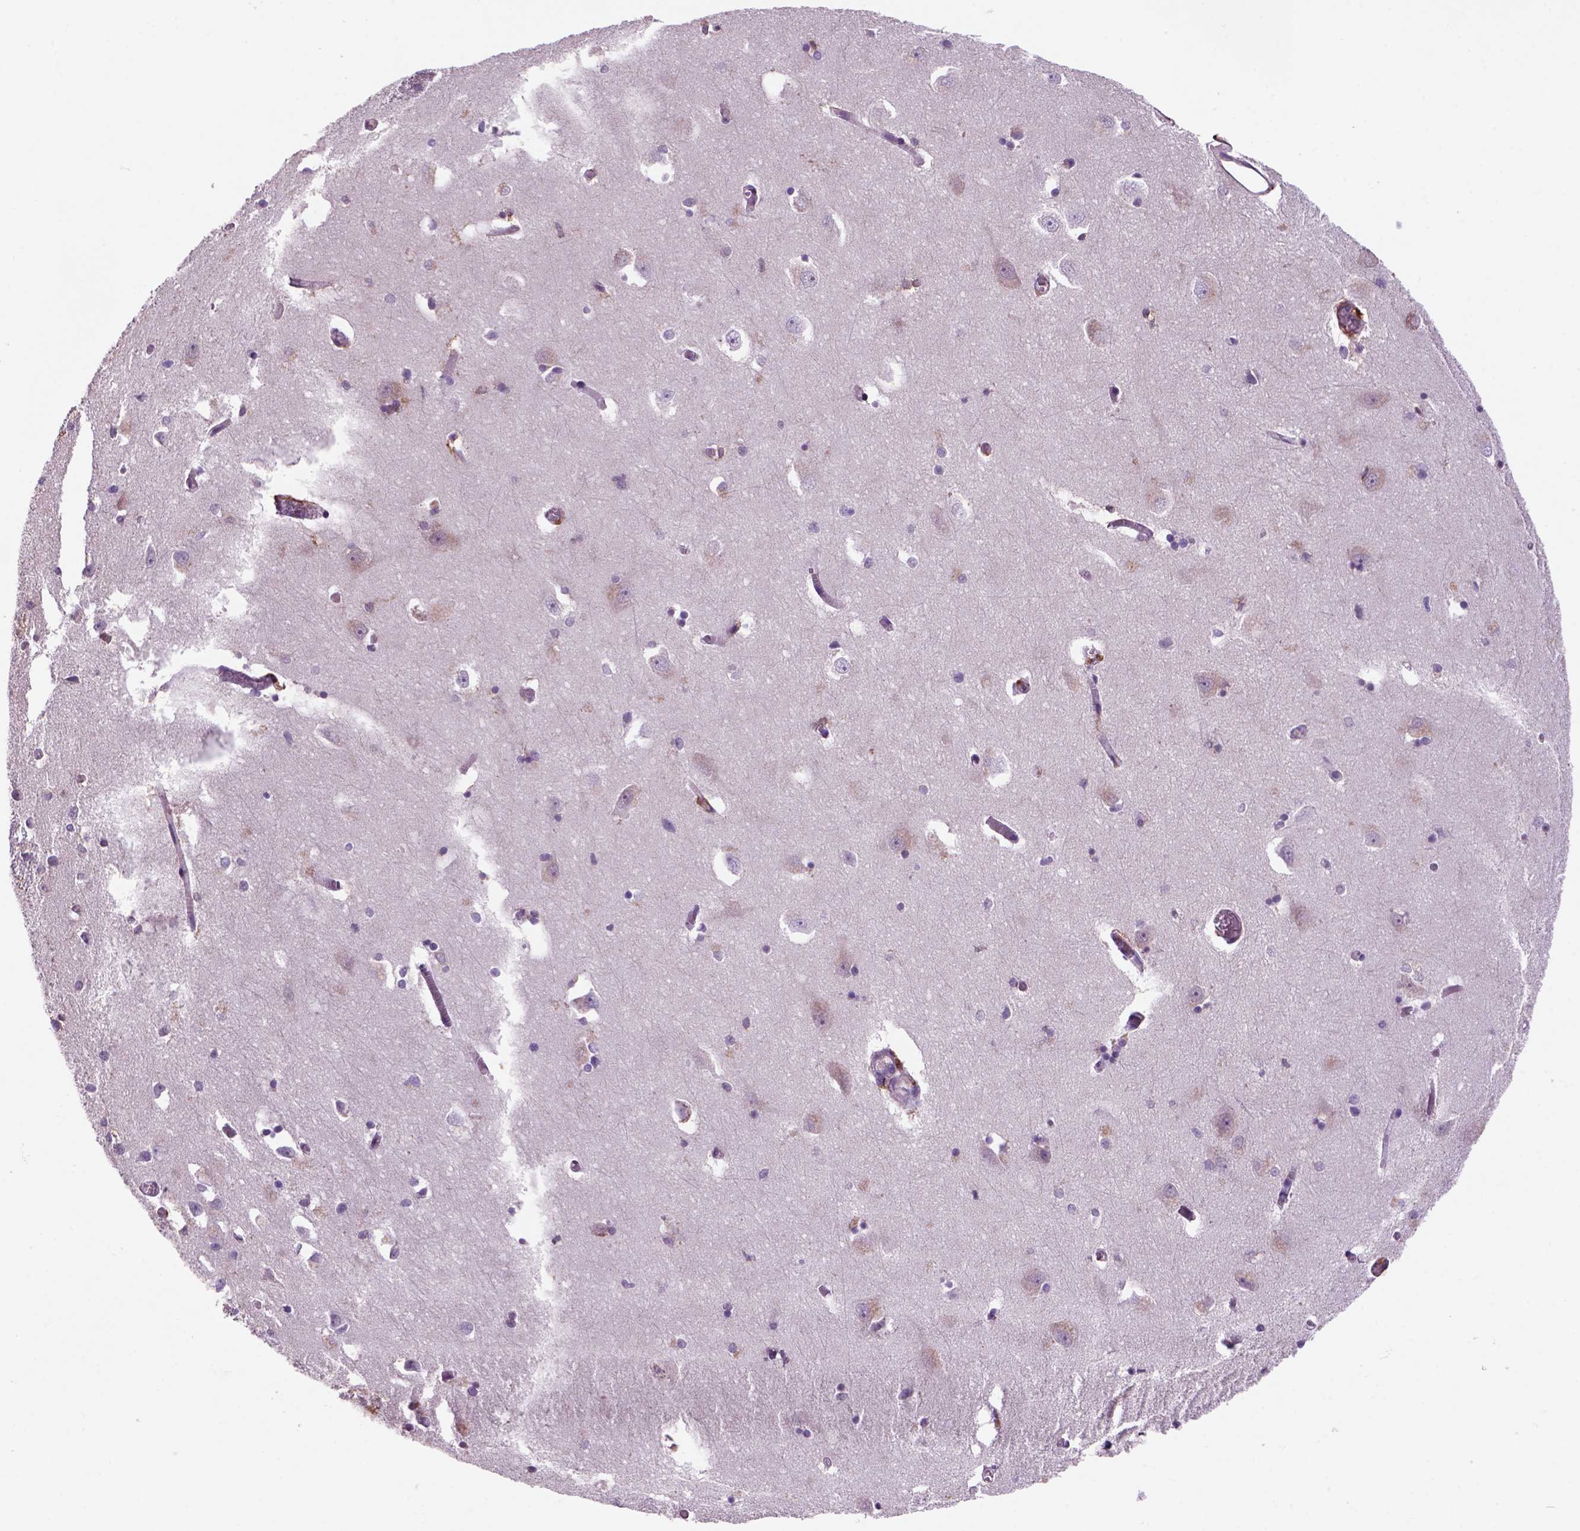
{"staining": {"intensity": "negative", "quantity": "none", "location": "none"}, "tissue": "caudate", "cell_type": "Glial cells", "image_type": "normal", "snomed": [{"axis": "morphology", "description": "Normal tissue, NOS"}, {"axis": "topography", "description": "Lateral ventricle wall"}, {"axis": "topography", "description": "Hippocampus"}], "caption": "An immunohistochemistry image of normal caudate is shown. There is no staining in glial cells of caudate. The staining was performed using DAB to visualize the protein expression in brown, while the nuclei were stained in blue with hematoxylin (Magnification: 20x).", "gene": "CD14", "patient": {"sex": "female", "age": 63}}